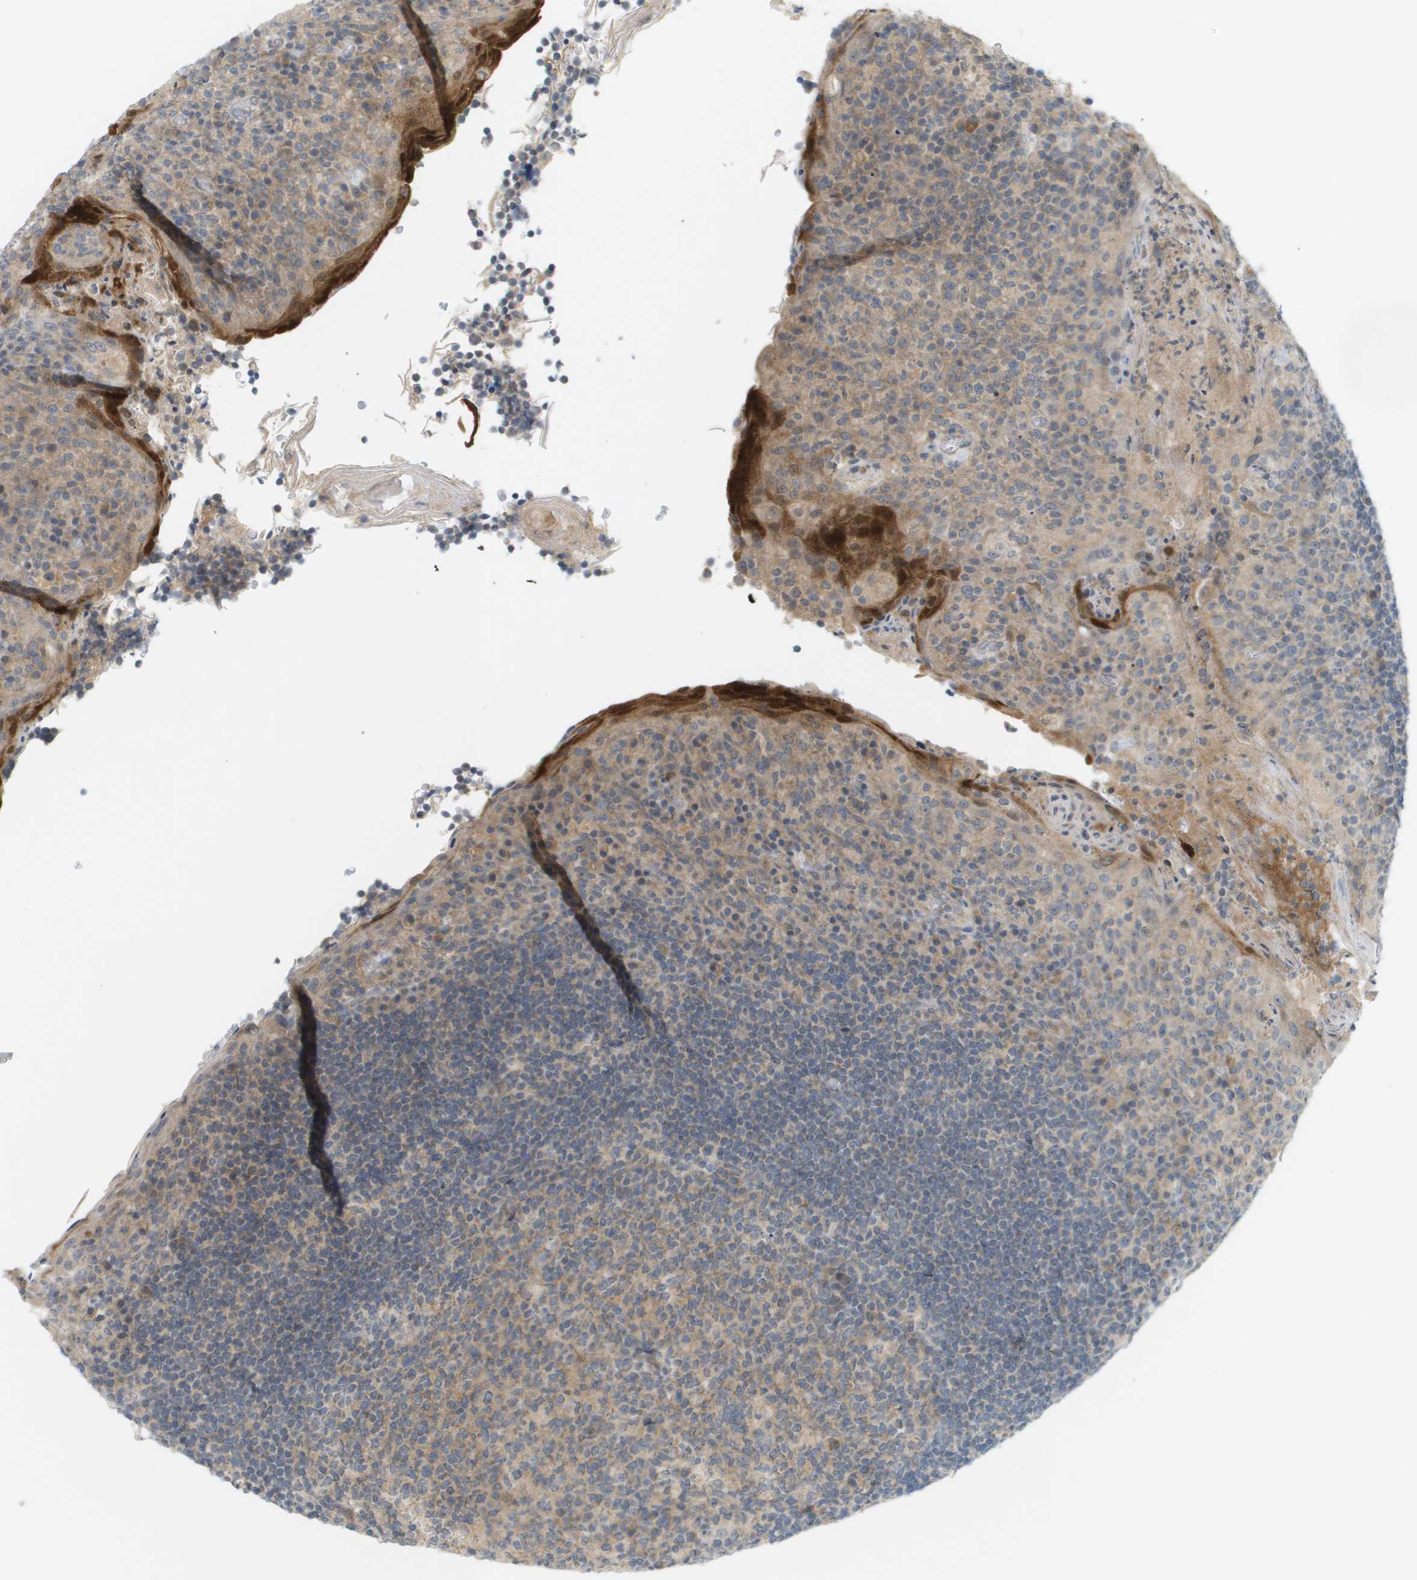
{"staining": {"intensity": "weak", "quantity": "25%-75%", "location": "cytoplasmic/membranous"}, "tissue": "tonsil", "cell_type": "Germinal center cells", "image_type": "normal", "snomed": [{"axis": "morphology", "description": "Normal tissue, NOS"}, {"axis": "topography", "description": "Tonsil"}], "caption": "A histopathology image showing weak cytoplasmic/membranous expression in approximately 25%-75% of germinal center cells in benign tonsil, as visualized by brown immunohistochemical staining.", "gene": "PROC", "patient": {"sex": "male", "age": 17}}